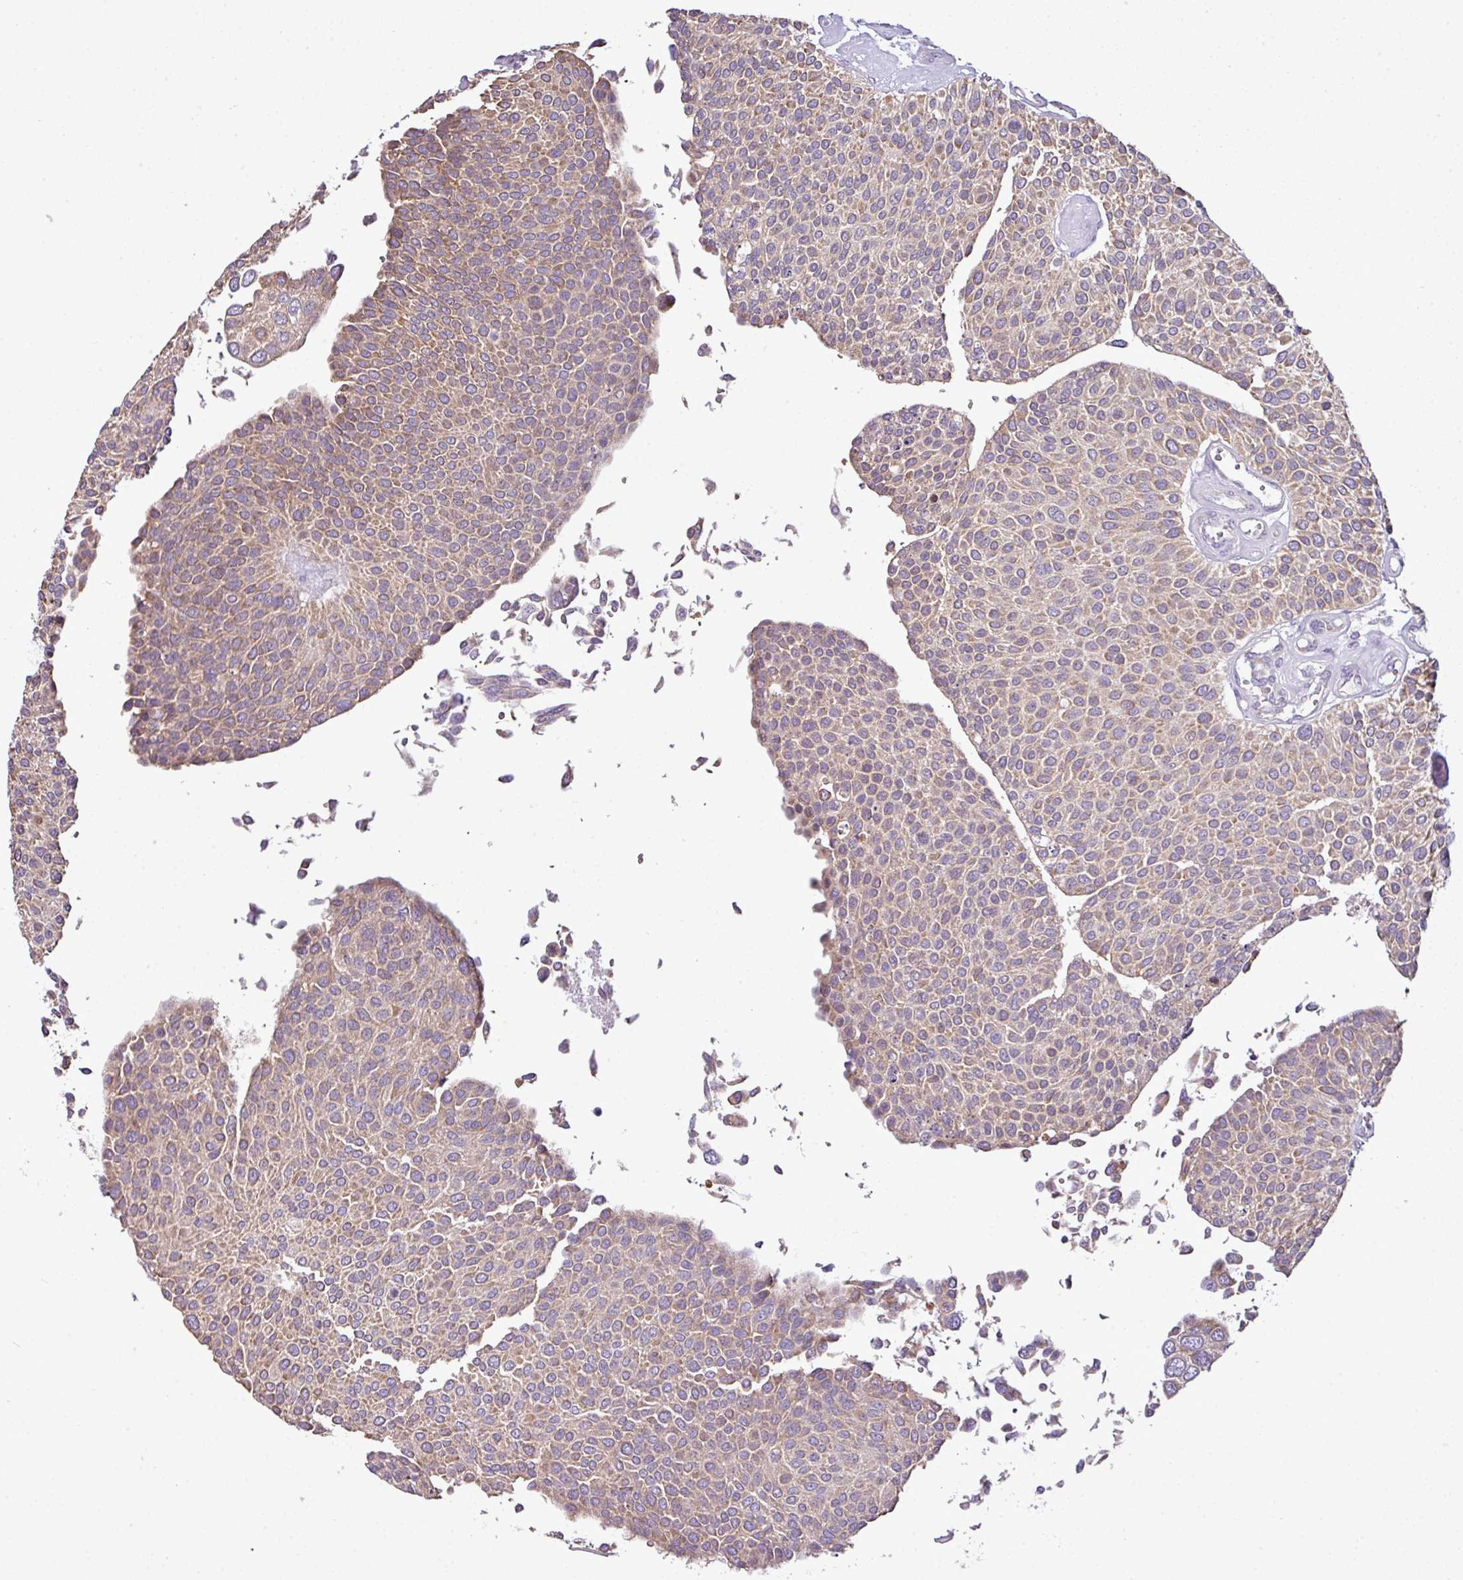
{"staining": {"intensity": "moderate", "quantity": "25%-75%", "location": "cytoplasmic/membranous"}, "tissue": "urothelial cancer", "cell_type": "Tumor cells", "image_type": "cancer", "snomed": [{"axis": "morphology", "description": "Urothelial carcinoma, NOS"}, {"axis": "topography", "description": "Urinary bladder"}], "caption": "Transitional cell carcinoma stained for a protein demonstrates moderate cytoplasmic/membranous positivity in tumor cells.", "gene": "AGAP5", "patient": {"sex": "male", "age": 55}}